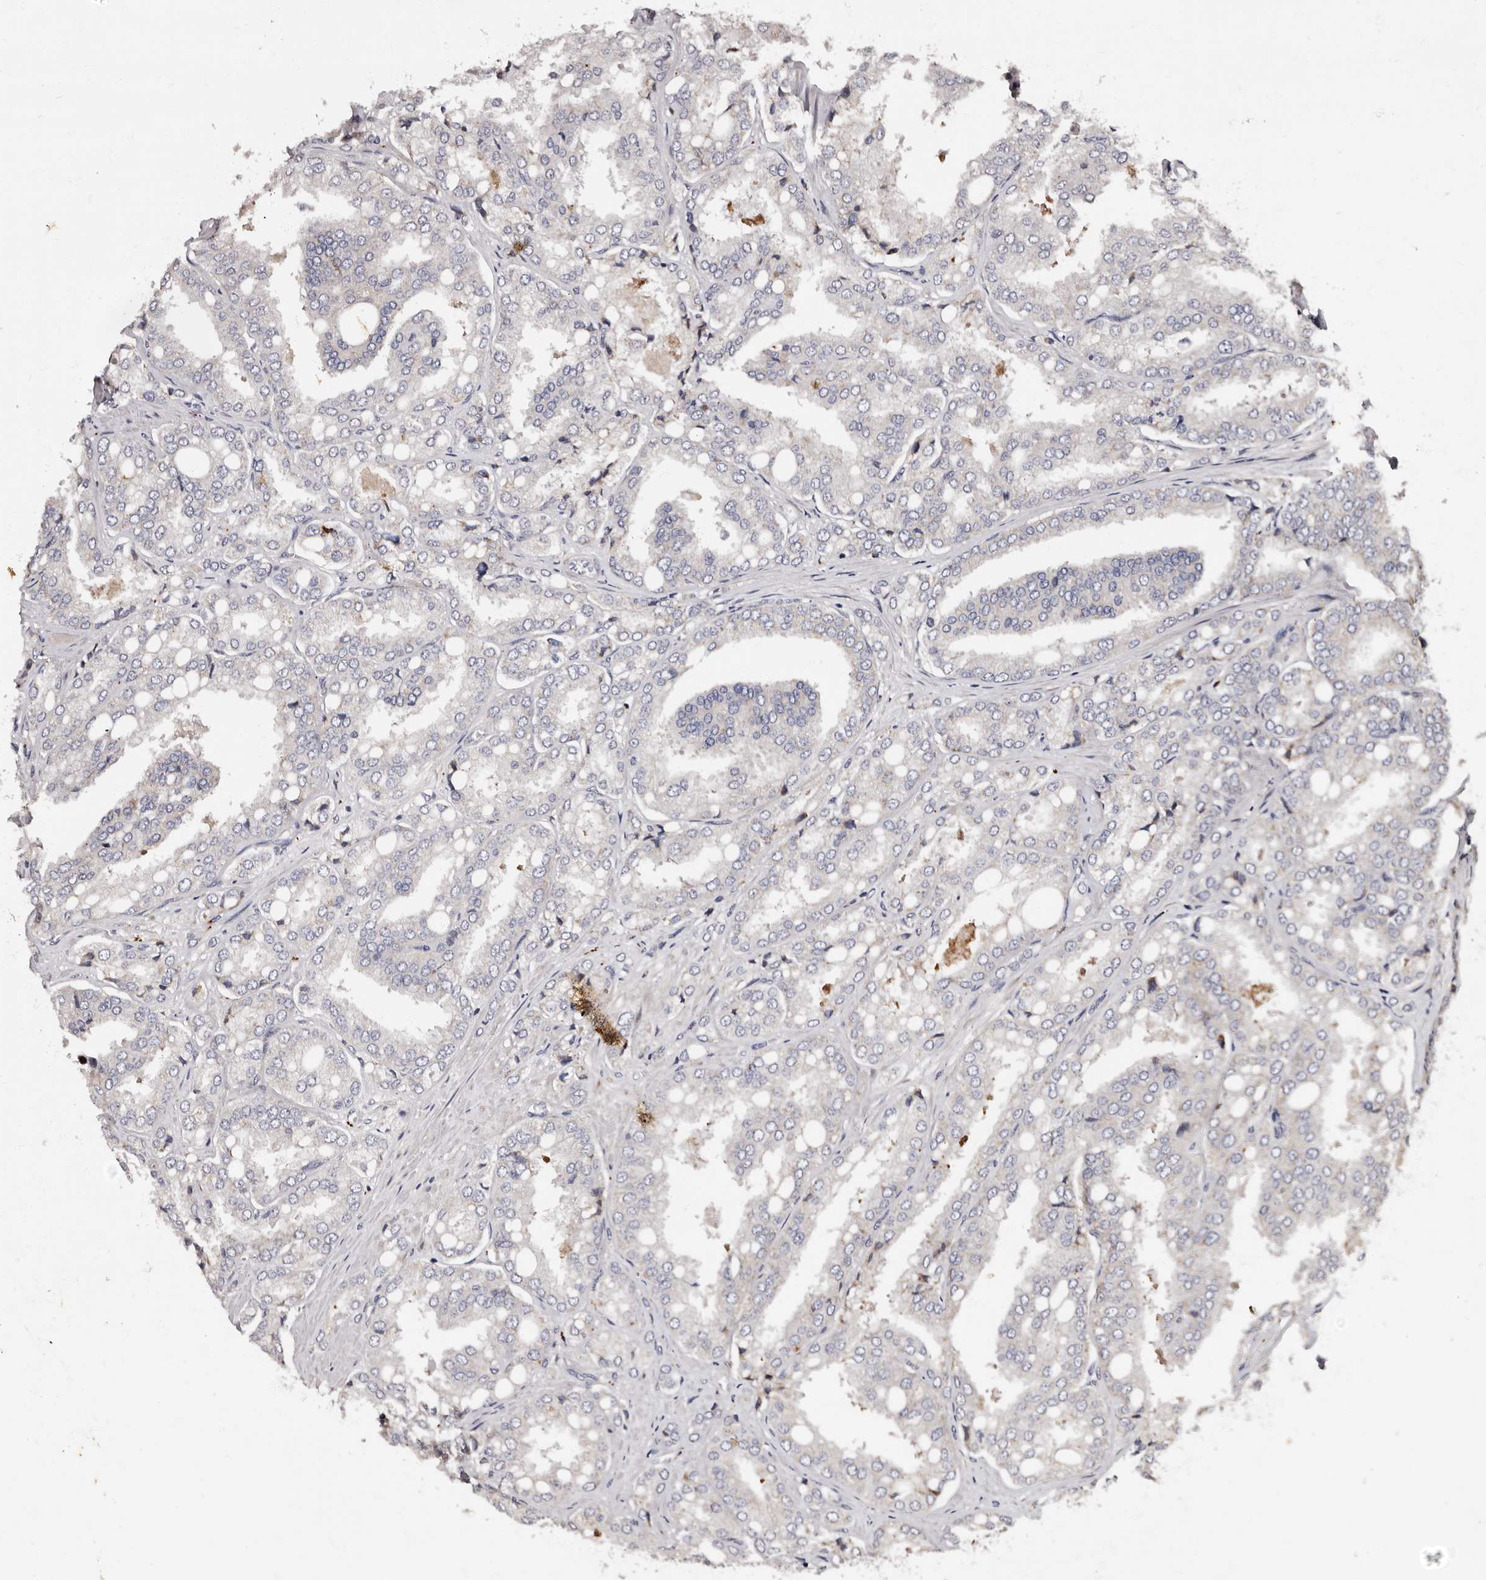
{"staining": {"intensity": "negative", "quantity": "none", "location": "none"}, "tissue": "prostate cancer", "cell_type": "Tumor cells", "image_type": "cancer", "snomed": [{"axis": "morphology", "description": "Adenocarcinoma, High grade"}, {"axis": "topography", "description": "Prostate"}], "caption": "Immunohistochemical staining of high-grade adenocarcinoma (prostate) demonstrates no significant positivity in tumor cells. (DAB immunohistochemistry with hematoxylin counter stain).", "gene": "ADCK5", "patient": {"sex": "male", "age": 50}}